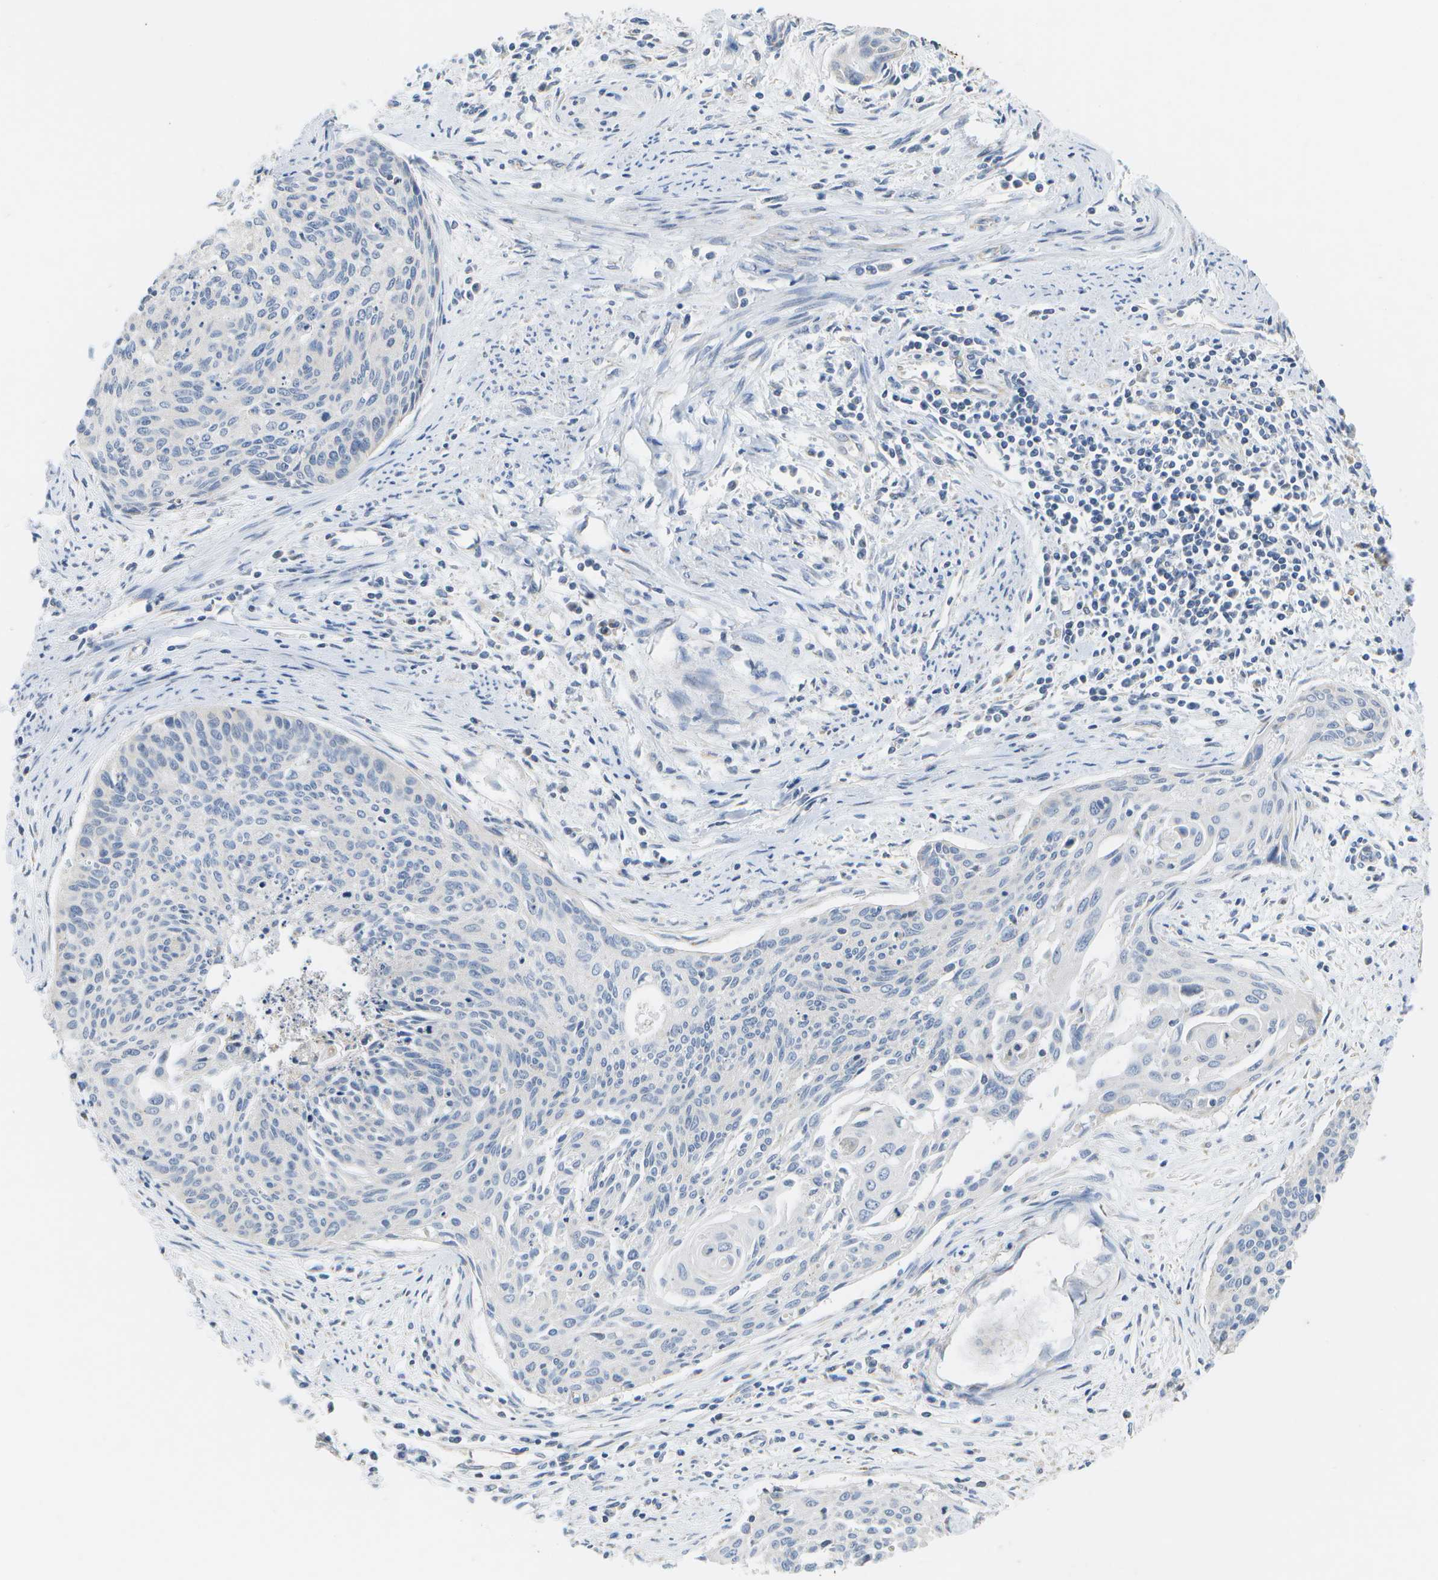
{"staining": {"intensity": "negative", "quantity": "none", "location": "none"}, "tissue": "cervical cancer", "cell_type": "Tumor cells", "image_type": "cancer", "snomed": [{"axis": "morphology", "description": "Squamous cell carcinoma, NOS"}, {"axis": "topography", "description": "Cervix"}], "caption": "An immunohistochemistry (IHC) photomicrograph of squamous cell carcinoma (cervical) is shown. There is no staining in tumor cells of squamous cell carcinoma (cervical).", "gene": "HADHA", "patient": {"sex": "female", "age": 55}}